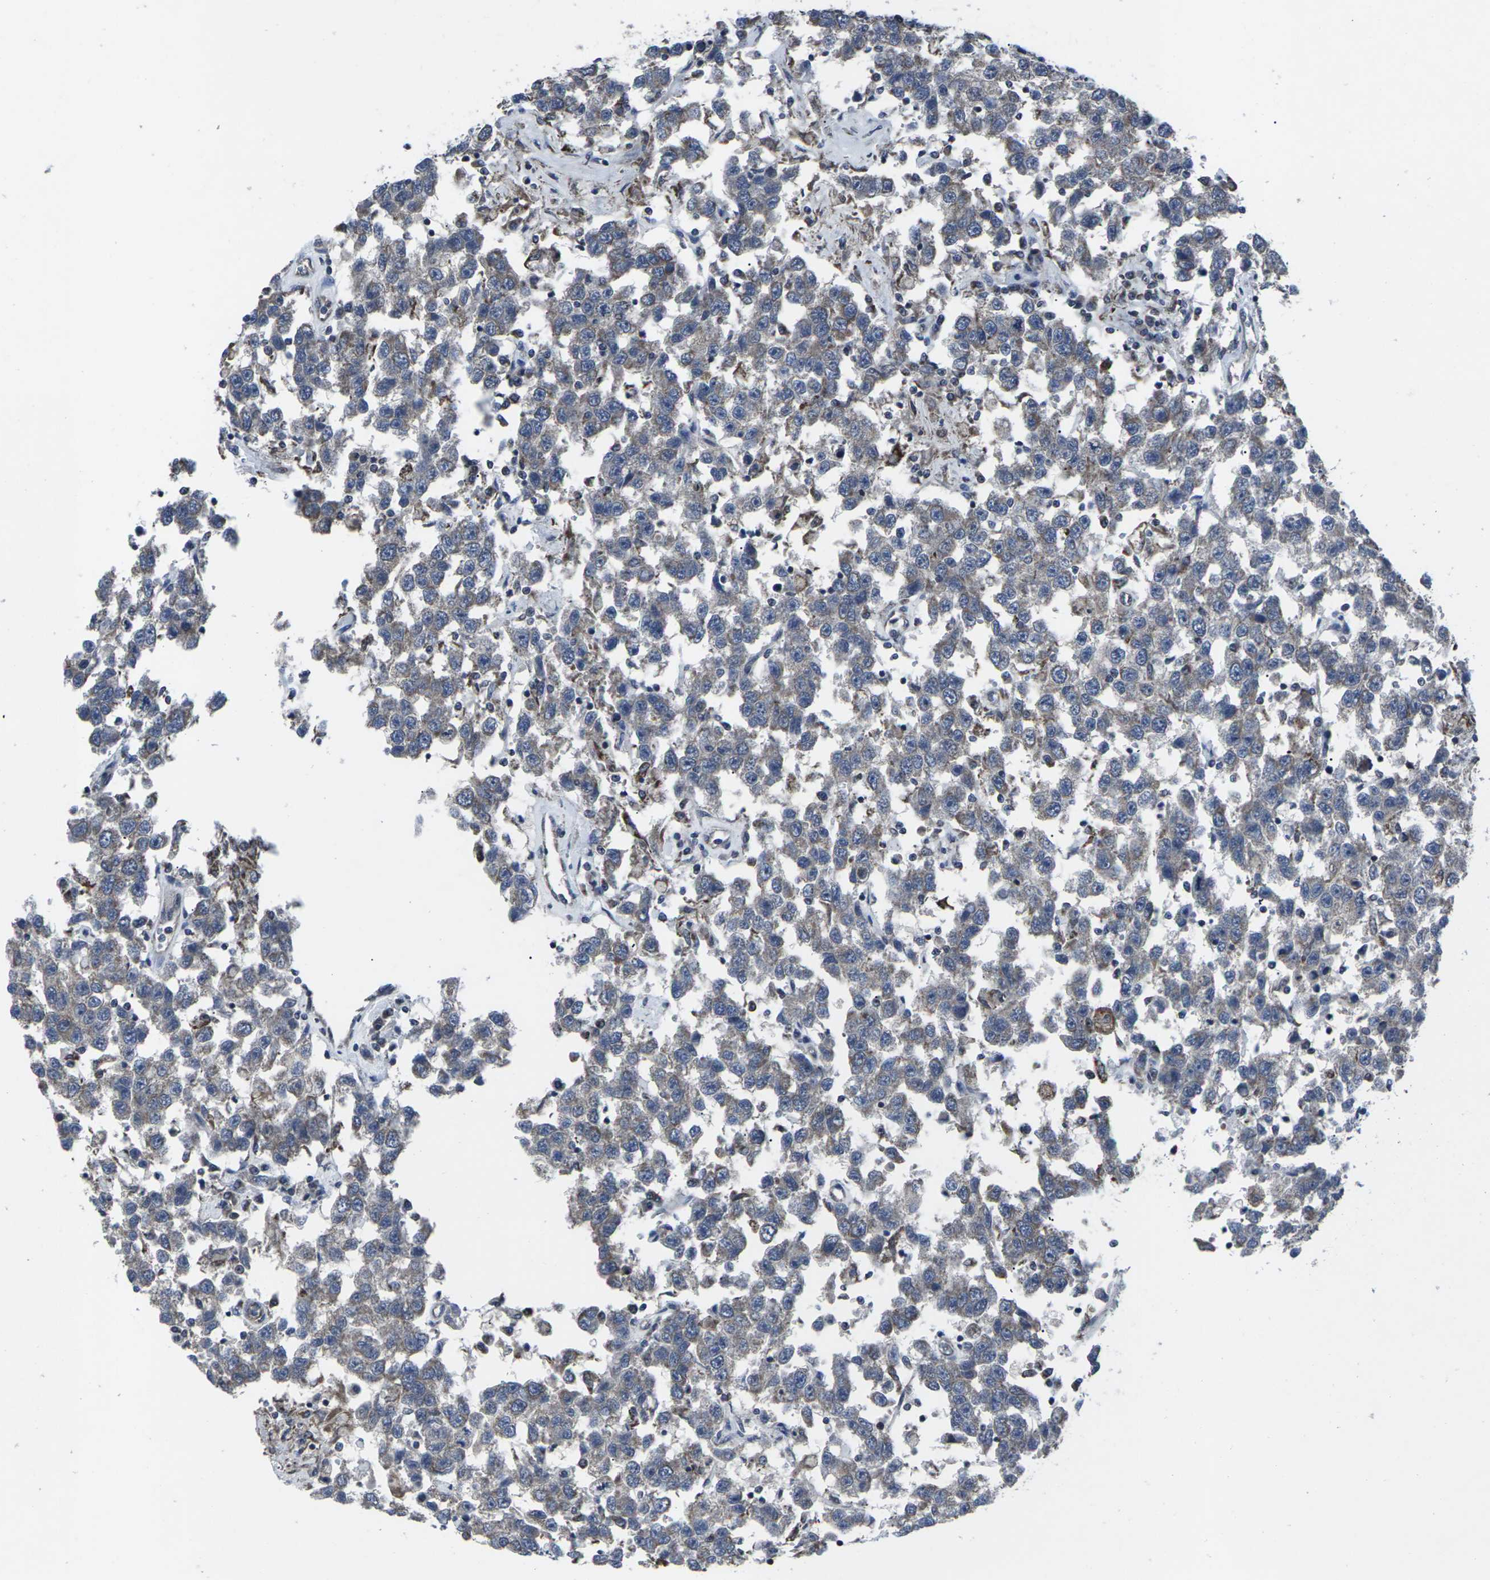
{"staining": {"intensity": "moderate", "quantity": "25%-75%", "location": "cytoplasmic/membranous"}, "tissue": "testis cancer", "cell_type": "Tumor cells", "image_type": "cancer", "snomed": [{"axis": "morphology", "description": "Seminoma, NOS"}, {"axis": "topography", "description": "Testis"}], "caption": "High-power microscopy captured an immunohistochemistry micrograph of testis cancer (seminoma), revealing moderate cytoplasmic/membranous positivity in about 25%-75% of tumor cells.", "gene": "MAPKAPK2", "patient": {"sex": "male", "age": 41}}